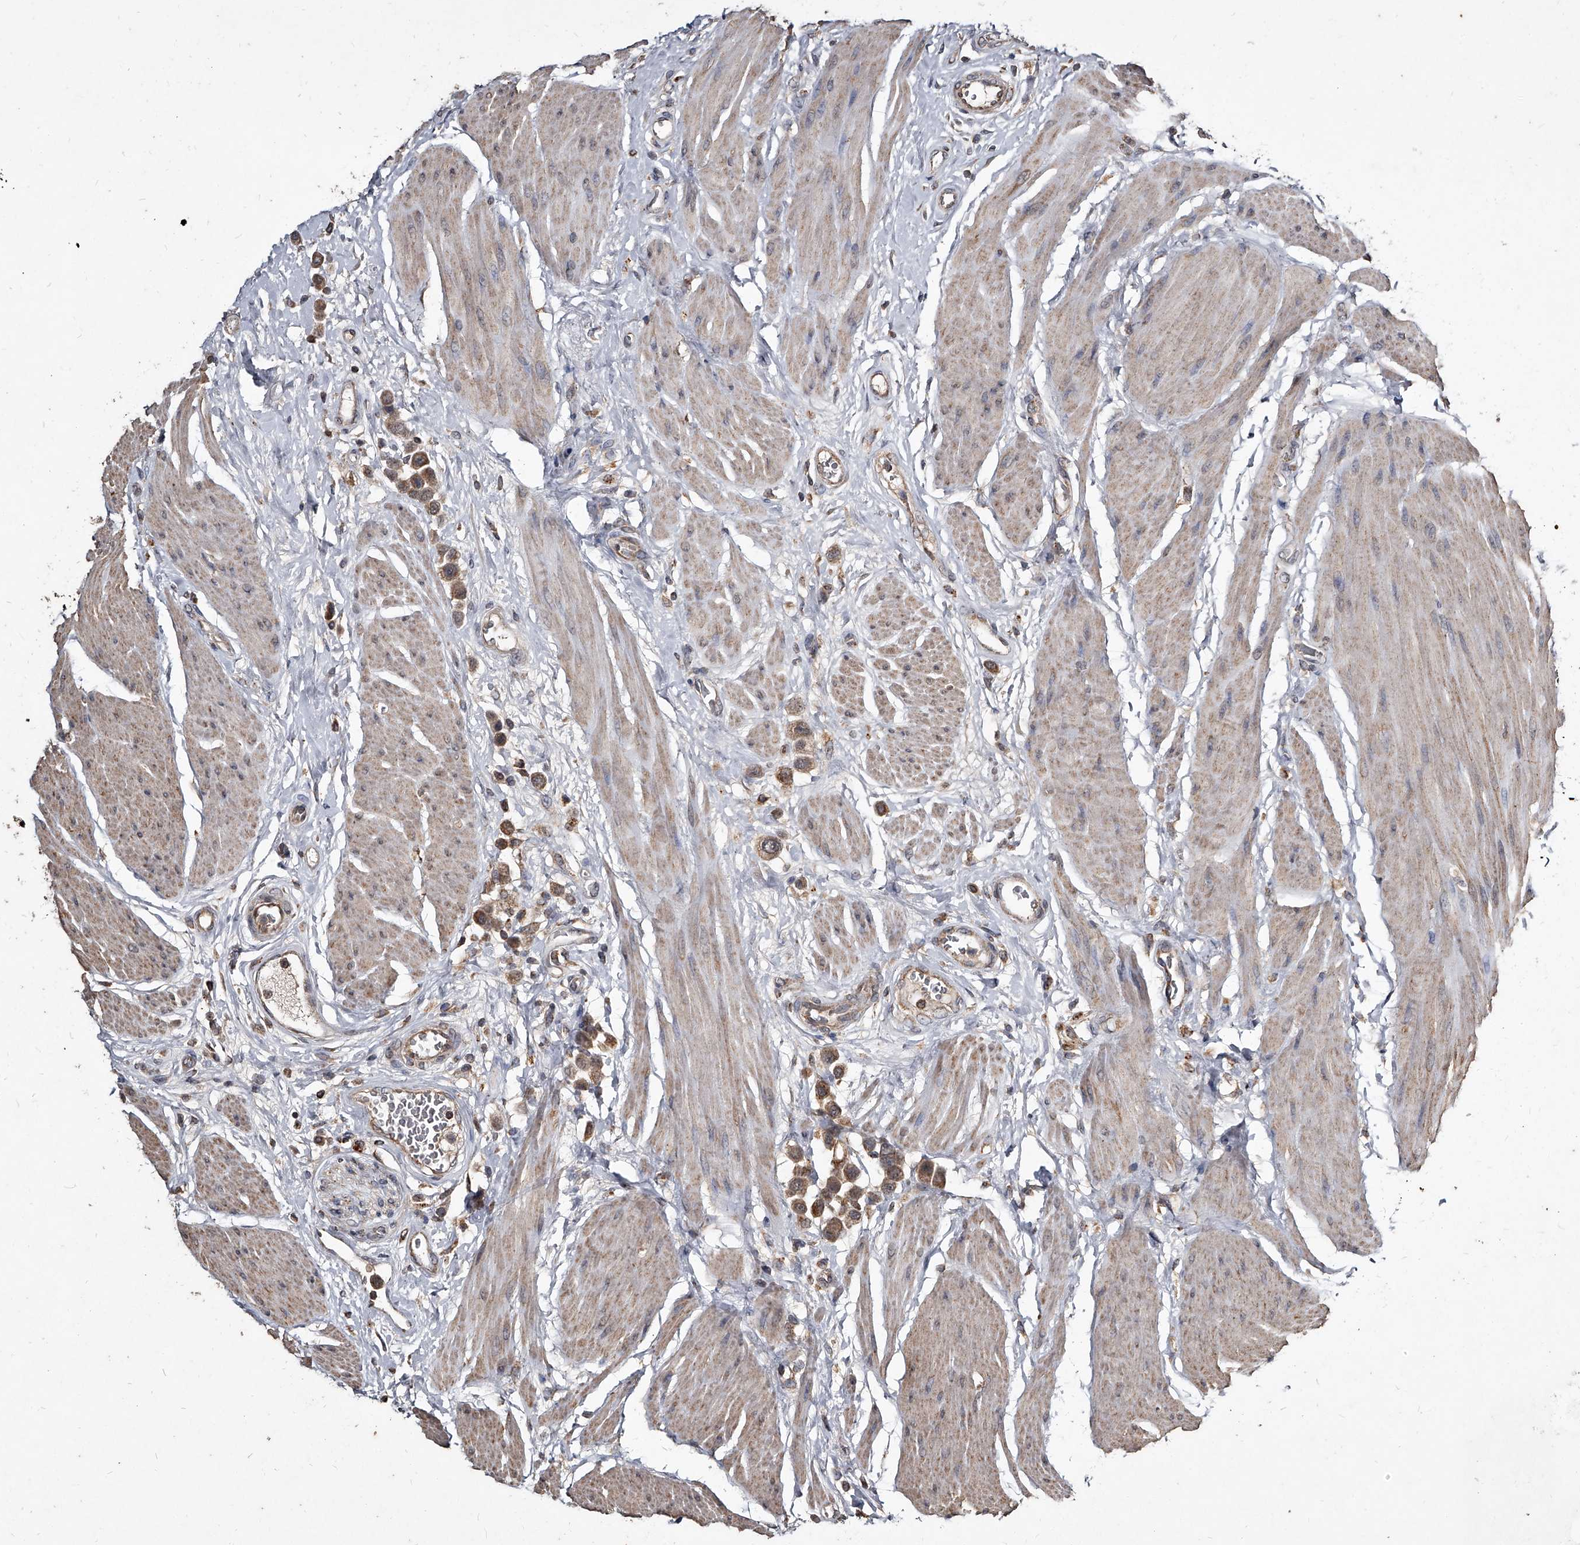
{"staining": {"intensity": "moderate", "quantity": ">75%", "location": "cytoplasmic/membranous"}, "tissue": "urothelial cancer", "cell_type": "Tumor cells", "image_type": "cancer", "snomed": [{"axis": "morphology", "description": "Urothelial carcinoma, High grade"}, {"axis": "topography", "description": "Urinary bladder"}], "caption": "High-power microscopy captured an IHC photomicrograph of urothelial cancer, revealing moderate cytoplasmic/membranous expression in approximately >75% of tumor cells.", "gene": "GPR183", "patient": {"sex": "male", "age": 50}}